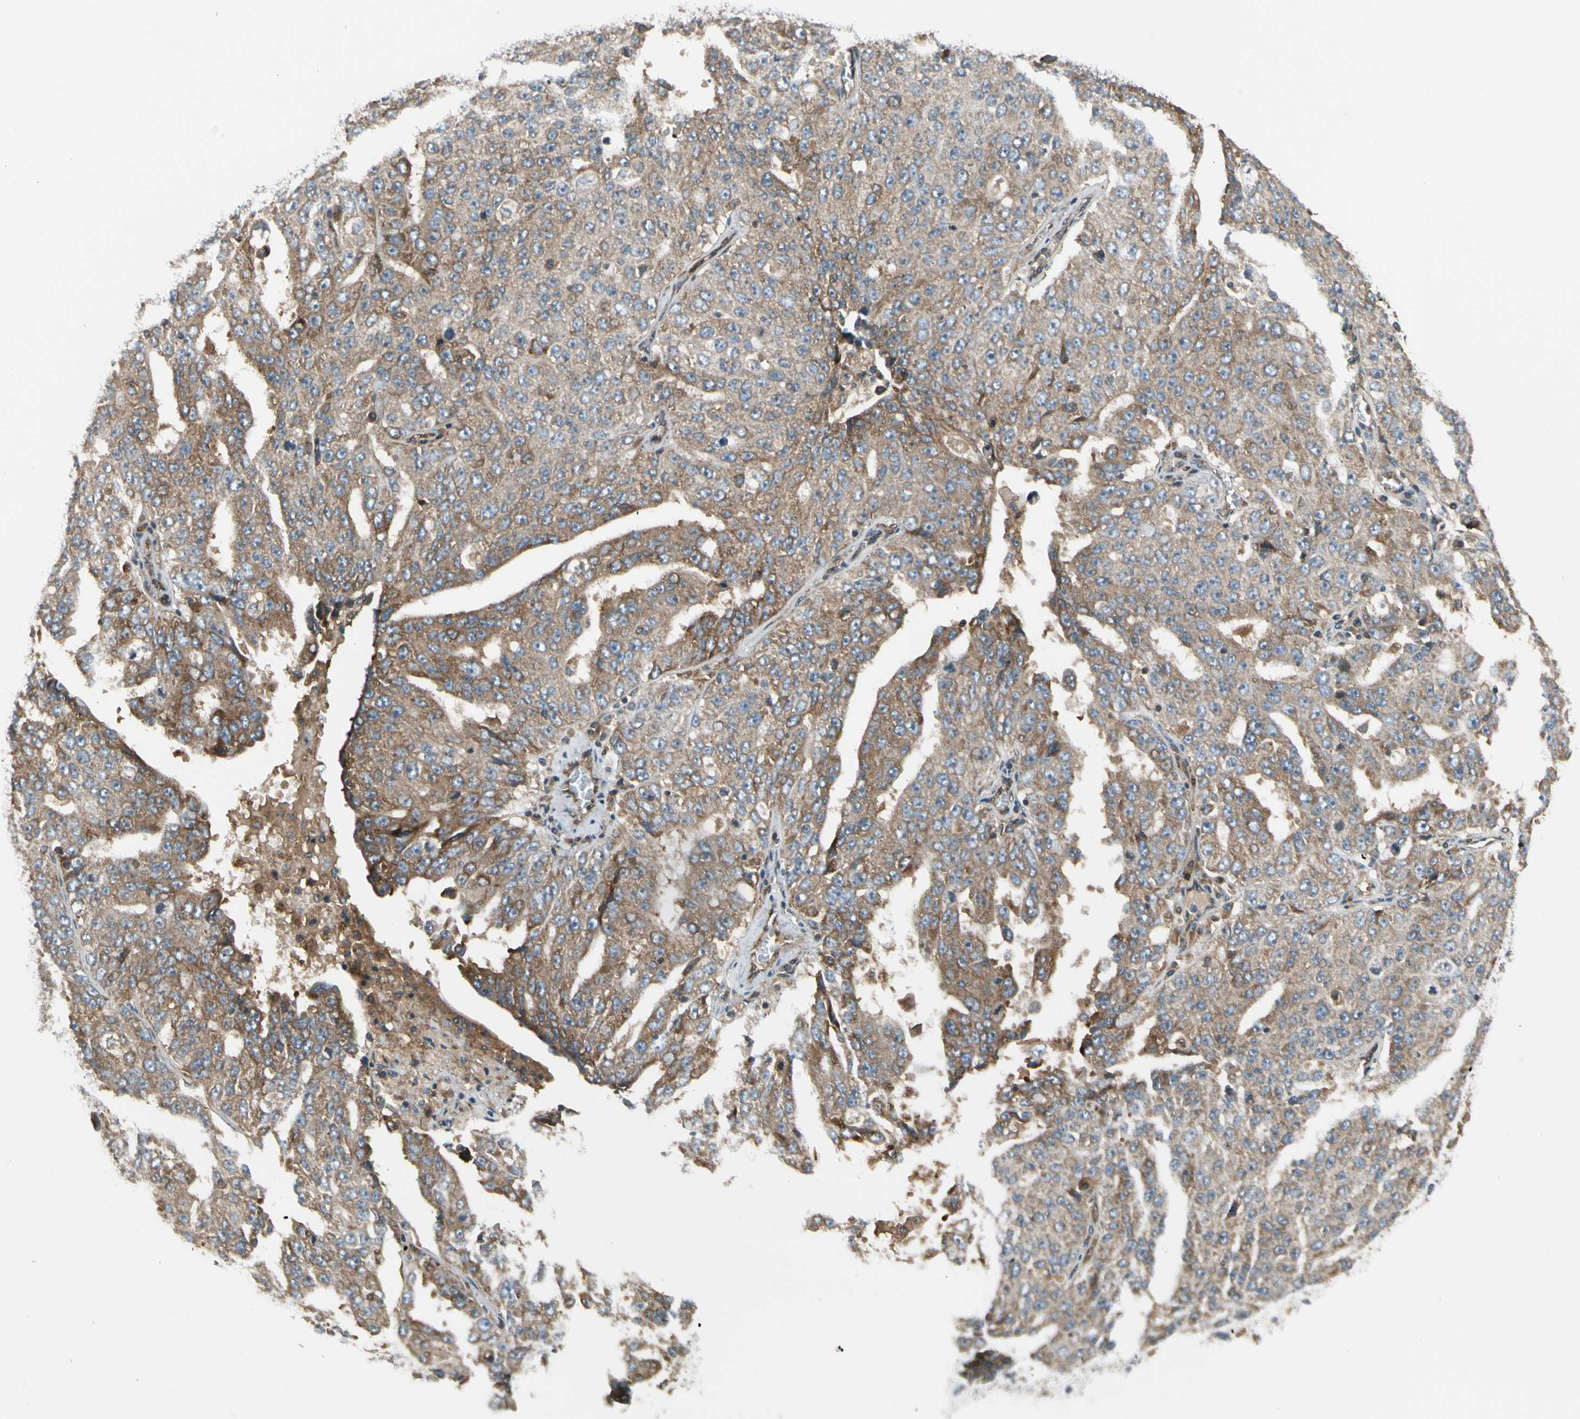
{"staining": {"intensity": "moderate", "quantity": ">75%", "location": "cytoplasmic/membranous"}, "tissue": "ovarian cancer", "cell_type": "Tumor cells", "image_type": "cancer", "snomed": [{"axis": "morphology", "description": "Carcinoma, endometroid"}, {"axis": "topography", "description": "Ovary"}], "caption": "This micrograph displays endometroid carcinoma (ovarian) stained with immunohistochemistry (IHC) to label a protein in brown. The cytoplasmic/membranous of tumor cells show moderate positivity for the protein. Nuclei are counter-stained blue.", "gene": "TRIO", "patient": {"sex": "female", "age": 62}}